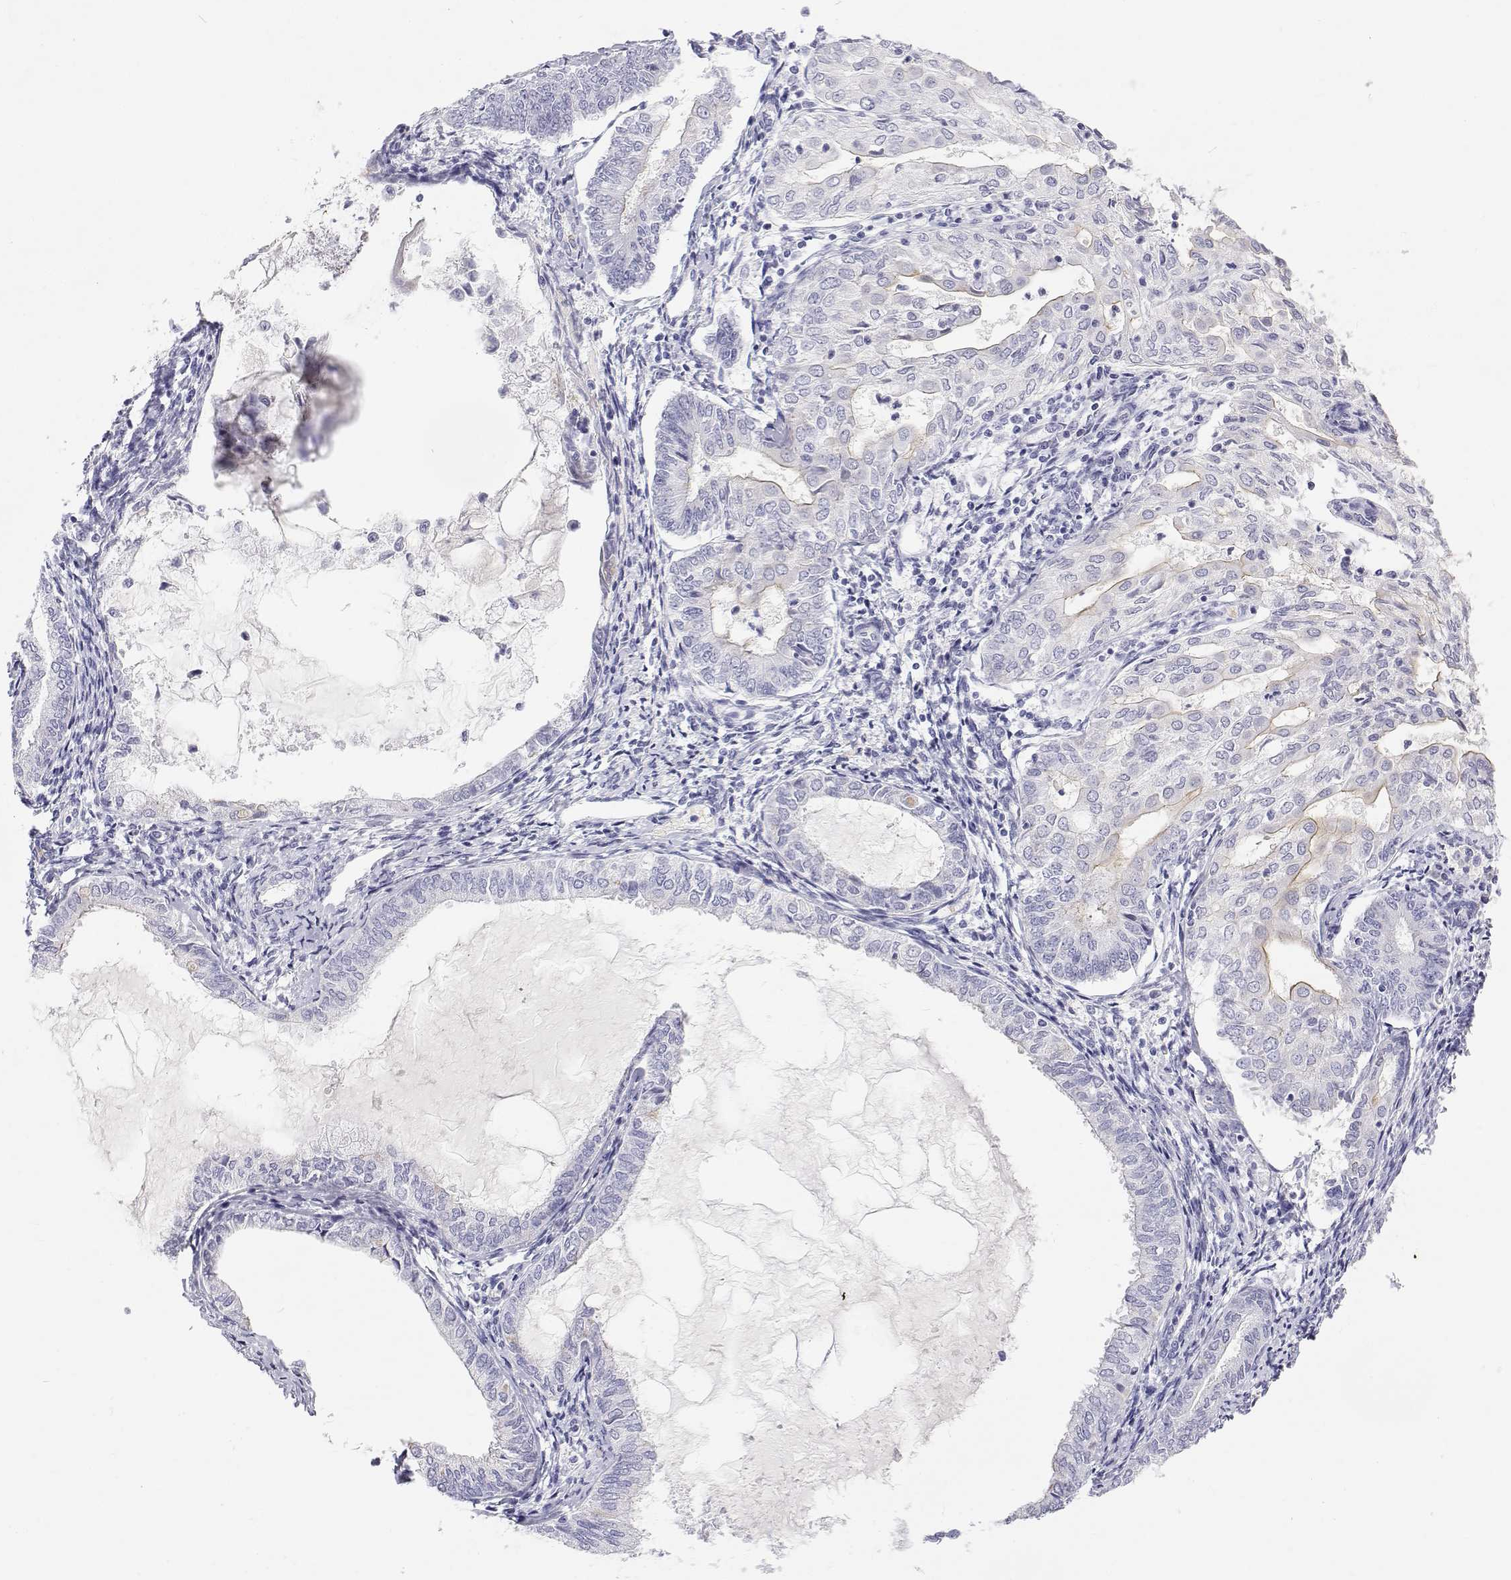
{"staining": {"intensity": "negative", "quantity": "none", "location": "none"}, "tissue": "endometrial cancer", "cell_type": "Tumor cells", "image_type": "cancer", "snomed": [{"axis": "morphology", "description": "Adenocarcinoma, NOS"}, {"axis": "topography", "description": "Endometrium"}], "caption": "This is a photomicrograph of IHC staining of adenocarcinoma (endometrial), which shows no expression in tumor cells. The staining was performed using DAB (3,3'-diaminobenzidine) to visualize the protein expression in brown, while the nuclei were stained in blue with hematoxylin (Magnification: 20x).", "gene": "MISP", "patient": {"sex": "female", "age": 68}}